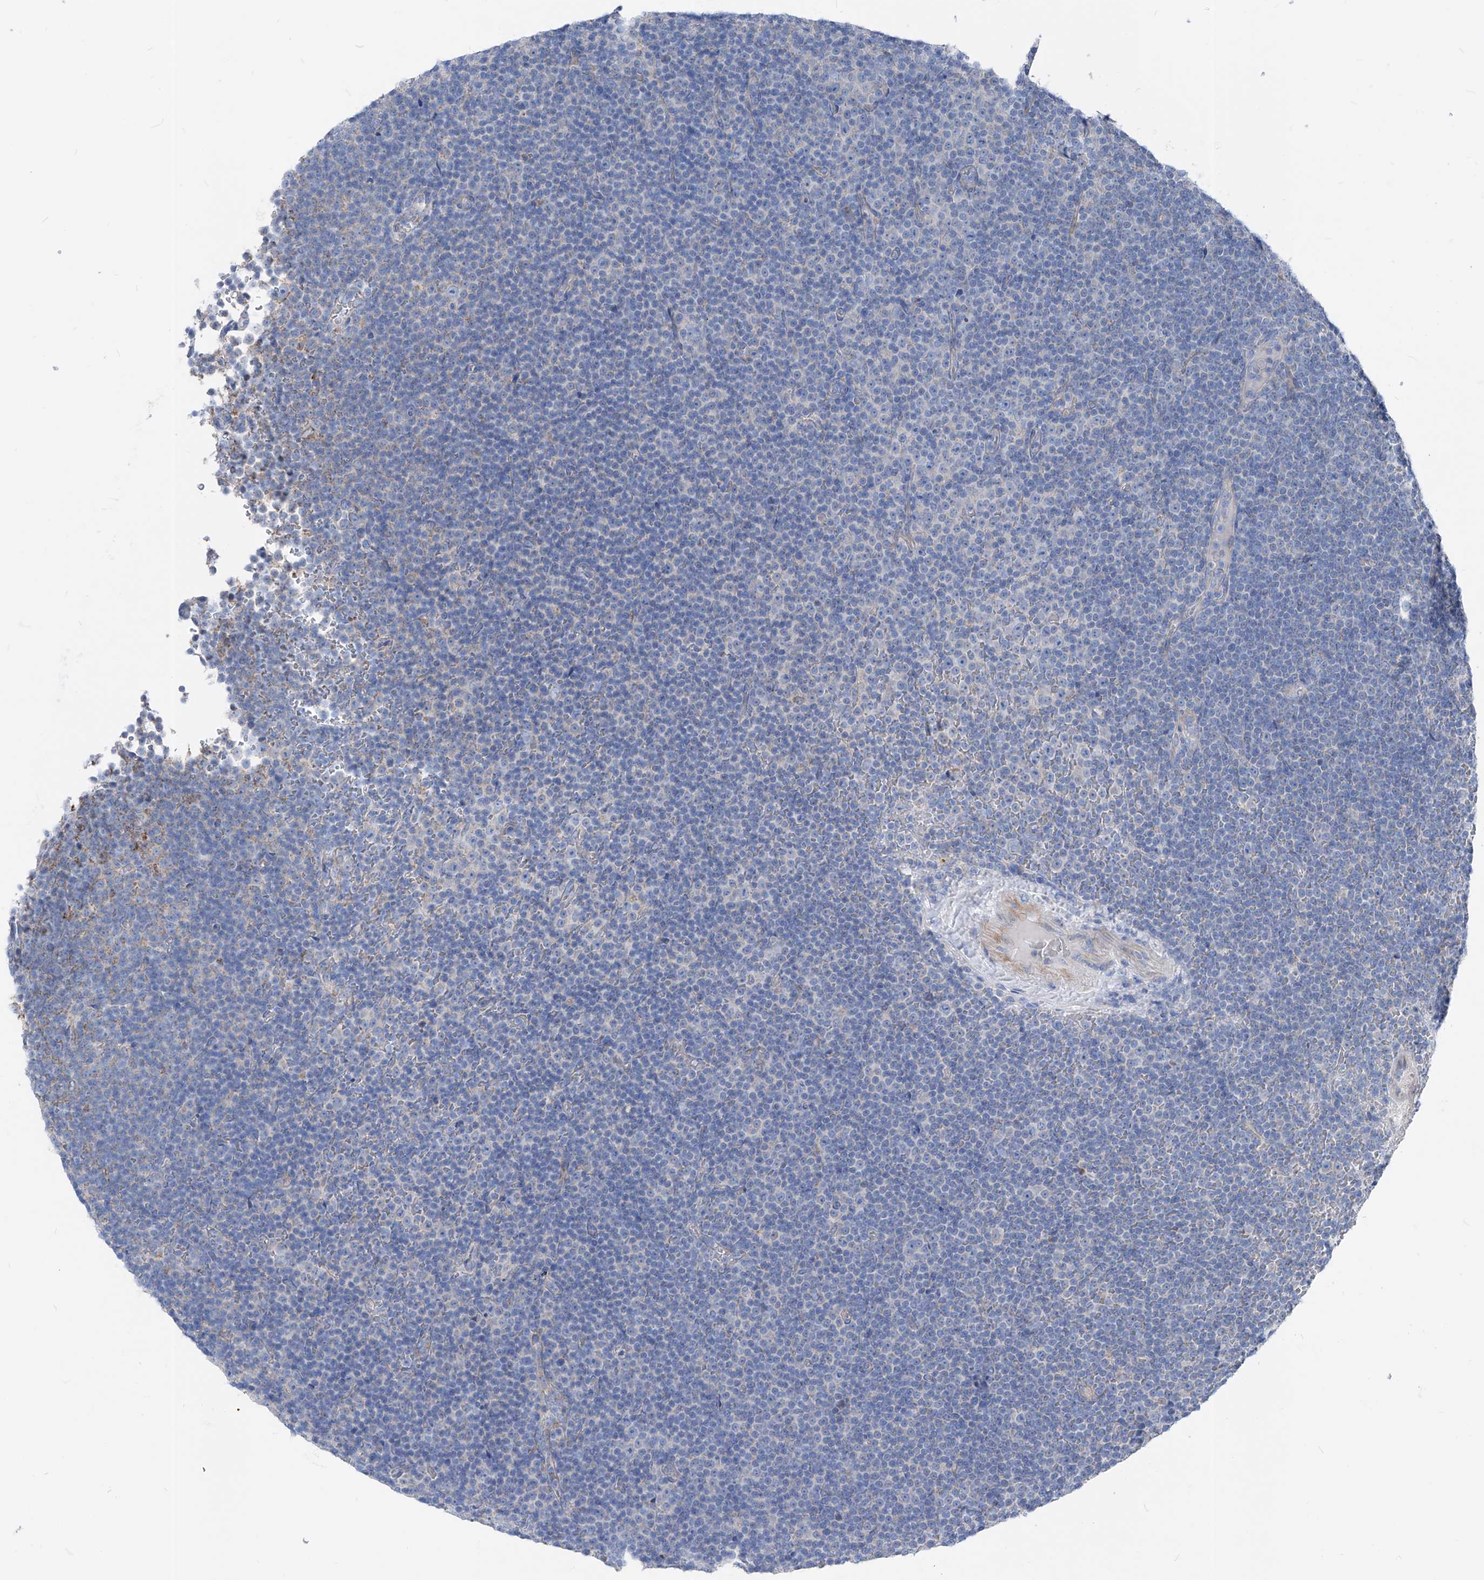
{"staining": {"intensity": "negative", "quantity": "none", "location": "none"}, "tissue": "lymphoma", "cell_type": "Tumor cells", "image_type": "cancer", "snomed": [{"axis": "morphology", "description": "Malignant lymphoma, non-Hodgkin's type, Low grade"}, {"axis": "topography", "description": "Lymph node"}], "caption": "IHC image of neoplastic tissue: human low-grade malignant lymphoma, non-Hodgkin's type stained with DAB exhibits no significant protein expression in tumor cells.", "gene": "AGPS", "patient": {"sex": "female", "age": 67}}